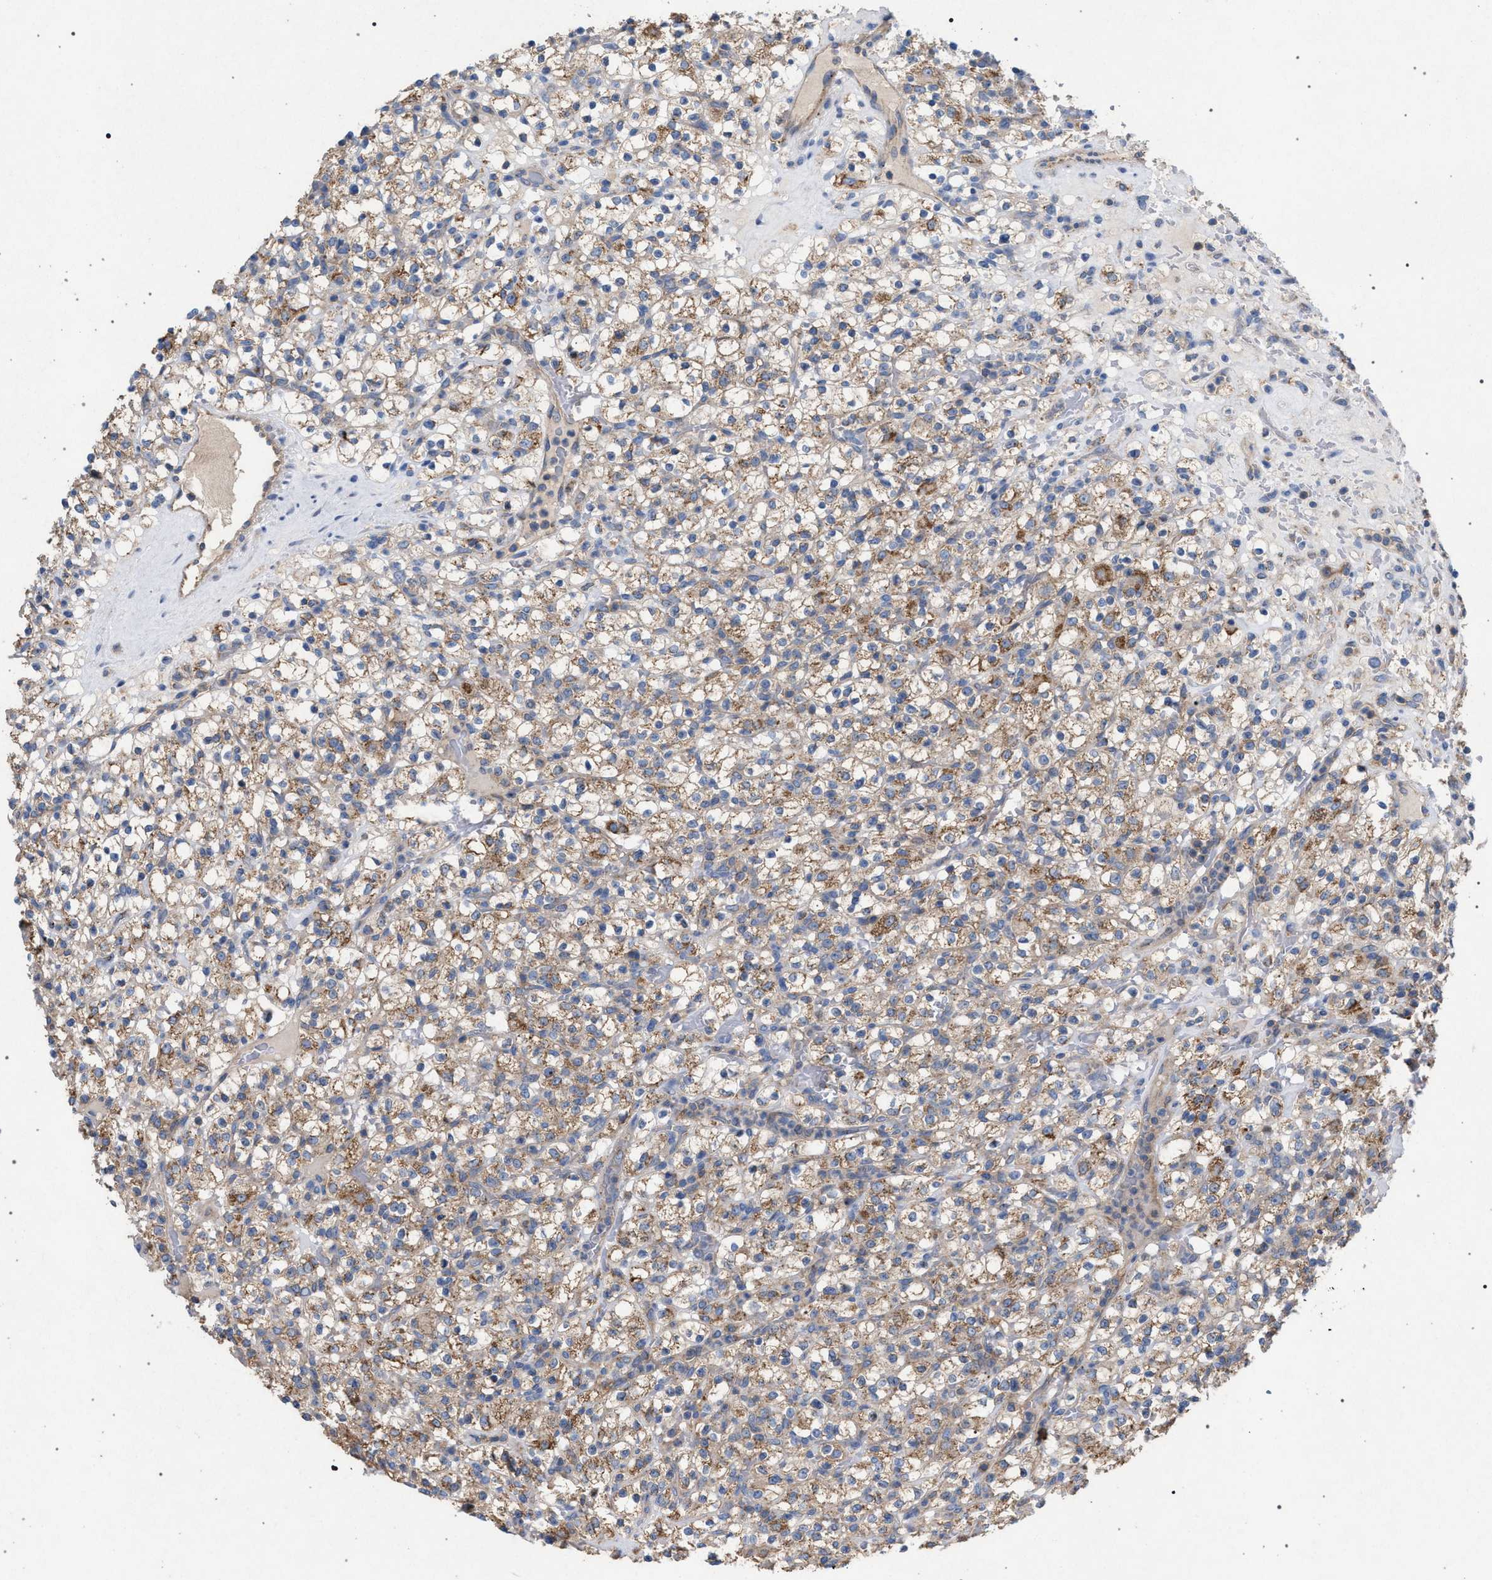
{"staining": {"intensity": "weak", "quantity": ">75%", "location": "cytoplasmic/membranous"}, "tissue": "renal cancer", "cell_type": "Tumor cells", "image_type": "cancer", "snomed": [{"axis": "morphology", "description": "Normal tissue, NOS"}, {"axis": "morphology", "description": "Adenocarcinoma, NOS"}, {"axis": "topography", "description": "Kidney"}], "caption": "IHC image of neoplastic tissue: human renal adenocarcinoma stained using immunohistochemistry reveals low levels of weak protein expression localized specifically in the cytoplasmic/membranous of tumor cells, appearing as a cytoplasmic/membranous brown color.", "gene": "VPS13A", "patient": {"sex": "female", "age": 72}}